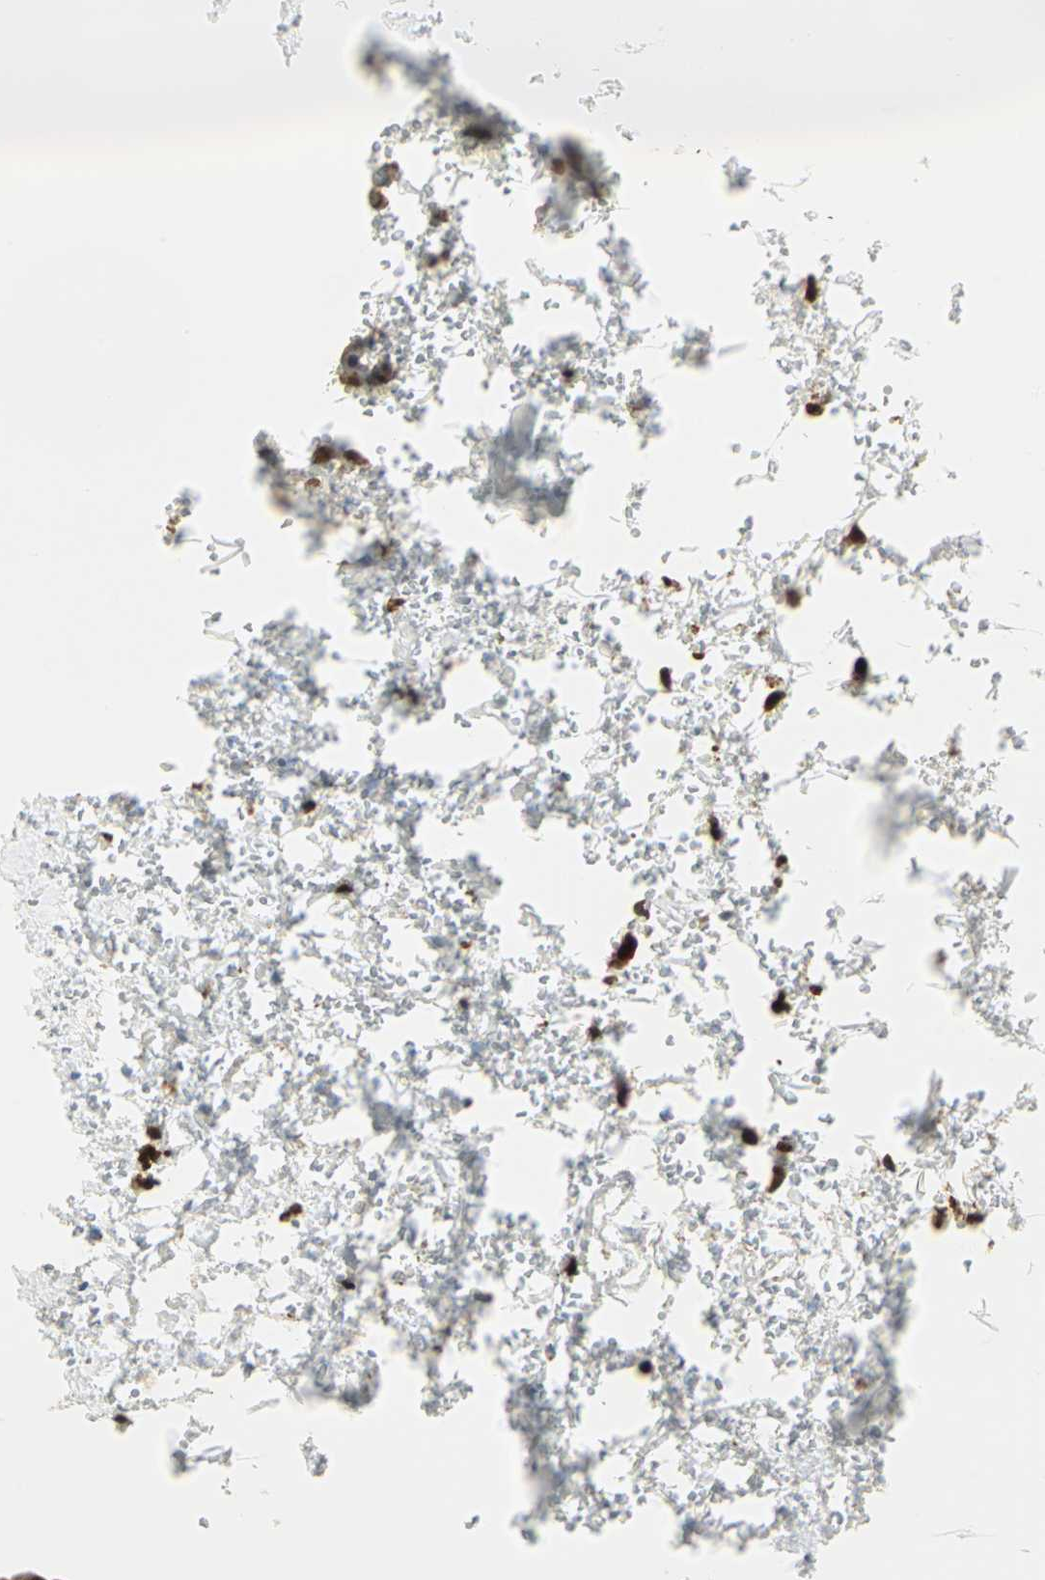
{"staining": {"intensity": "moderate", "quantity": ">75%", "location": "cytoplasmic/membranous"}, "tissue": "colon", "cell_type": "Endothelial cells", "image_type": "normal", "snomed": [{"axis": "morphology", "description": "Normal tissue, NOS"}, {"axis": "topography", "description": "Colon"}], "caption": "Immunohistochemical staining of unremarkable colon exhibits medium levels of moderate cytoplasmic/membranous positivity in about >75% of endothelial cells.", "gene": "EEA1", "patient": {"sex": "female", "age": 61}}